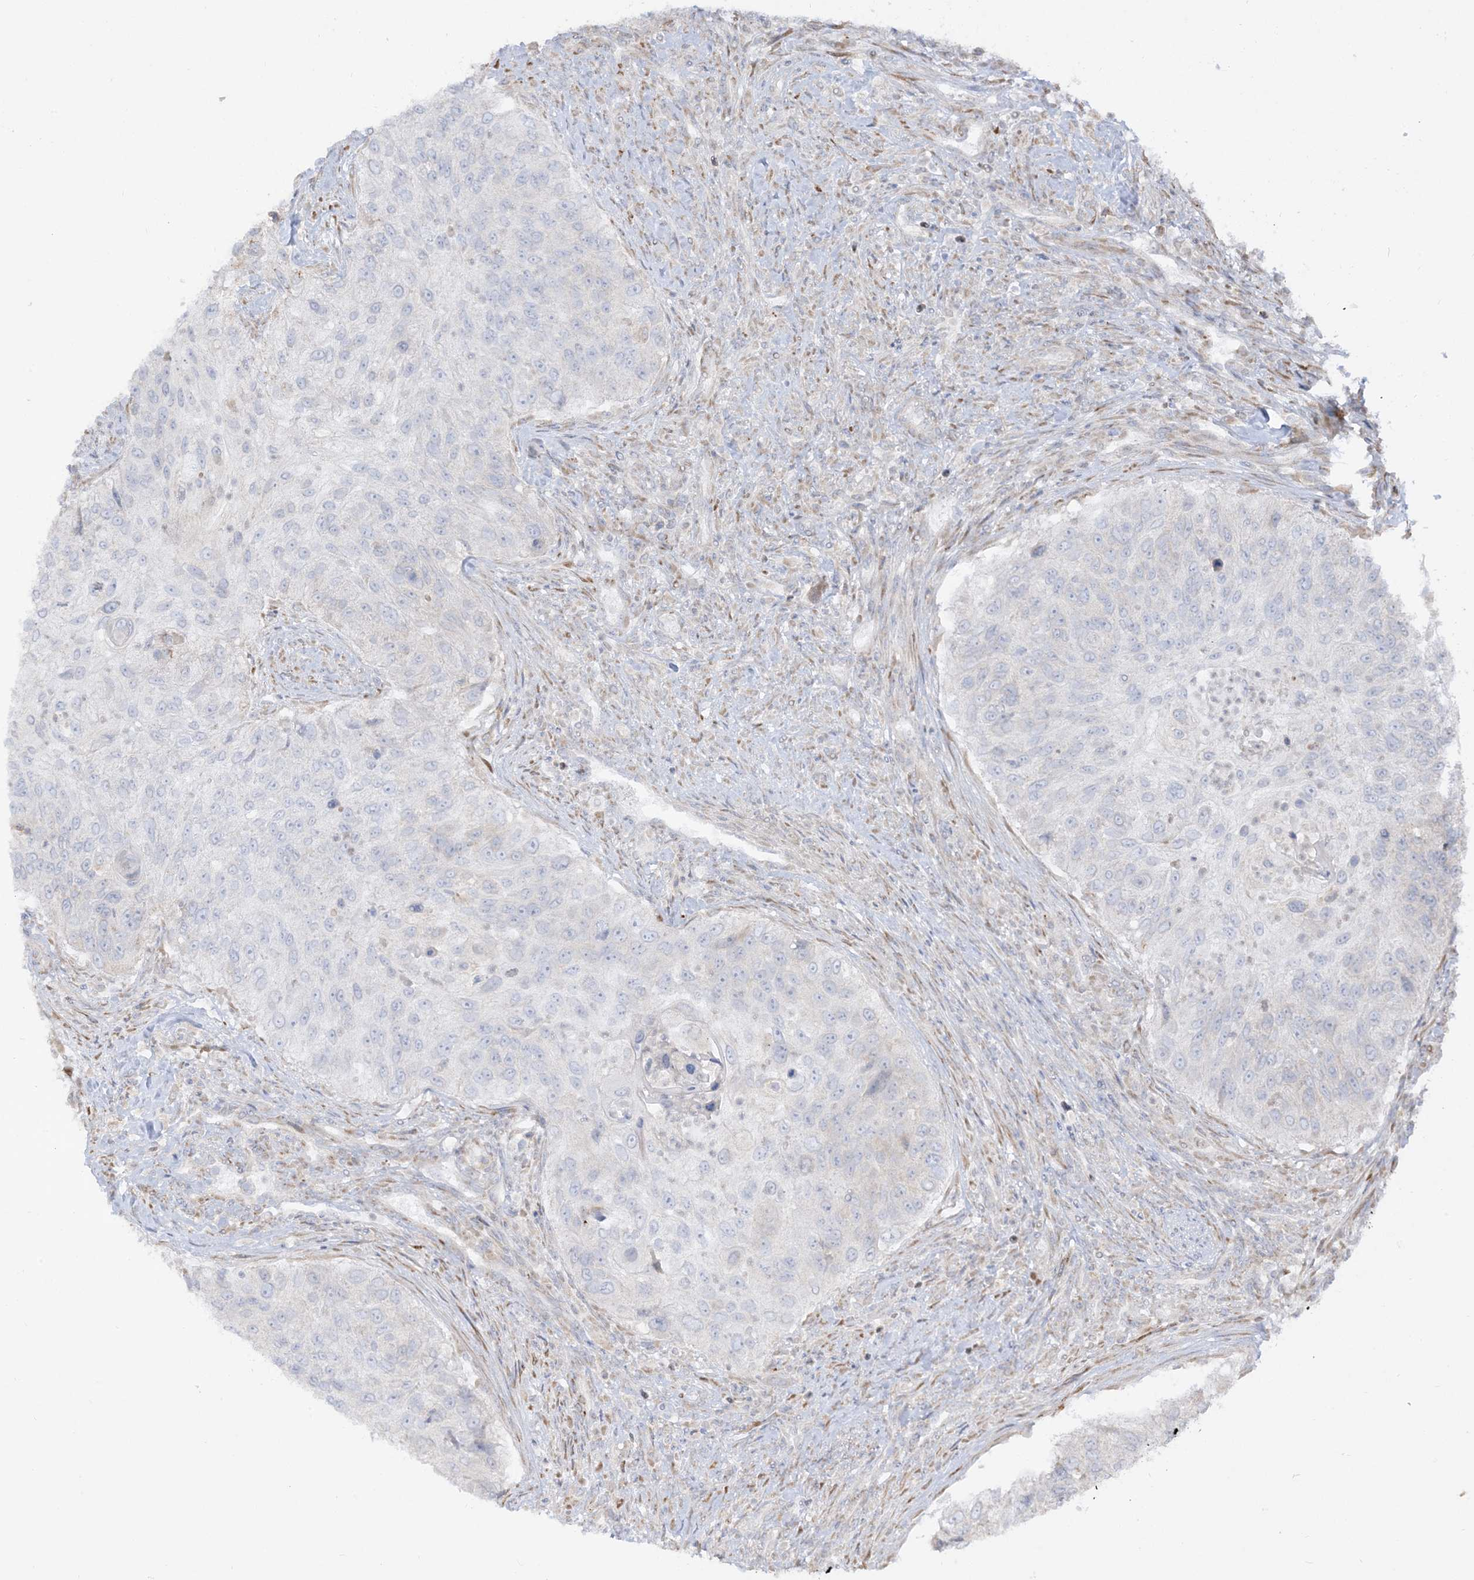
{"staining": {"intensity": "negative", "quantity": "none", "location": "none"}, "tissue": "urothelial cancer", "cell_type": "Tumor cells", "image_type": "cancer", "snomed": [{"axis": "morphology", "description": "Urothelial carcinoma, High grade"}, {"axis": "topography", "description": "Urinary bladder"}], "caption": "Human urothelial cancer stained for a protein using immunohistochemistry (IHC) demonstrates no staining in tumor cells.", "gene": "LOXL3", "patient": {"sex": "female", "age": 60}}